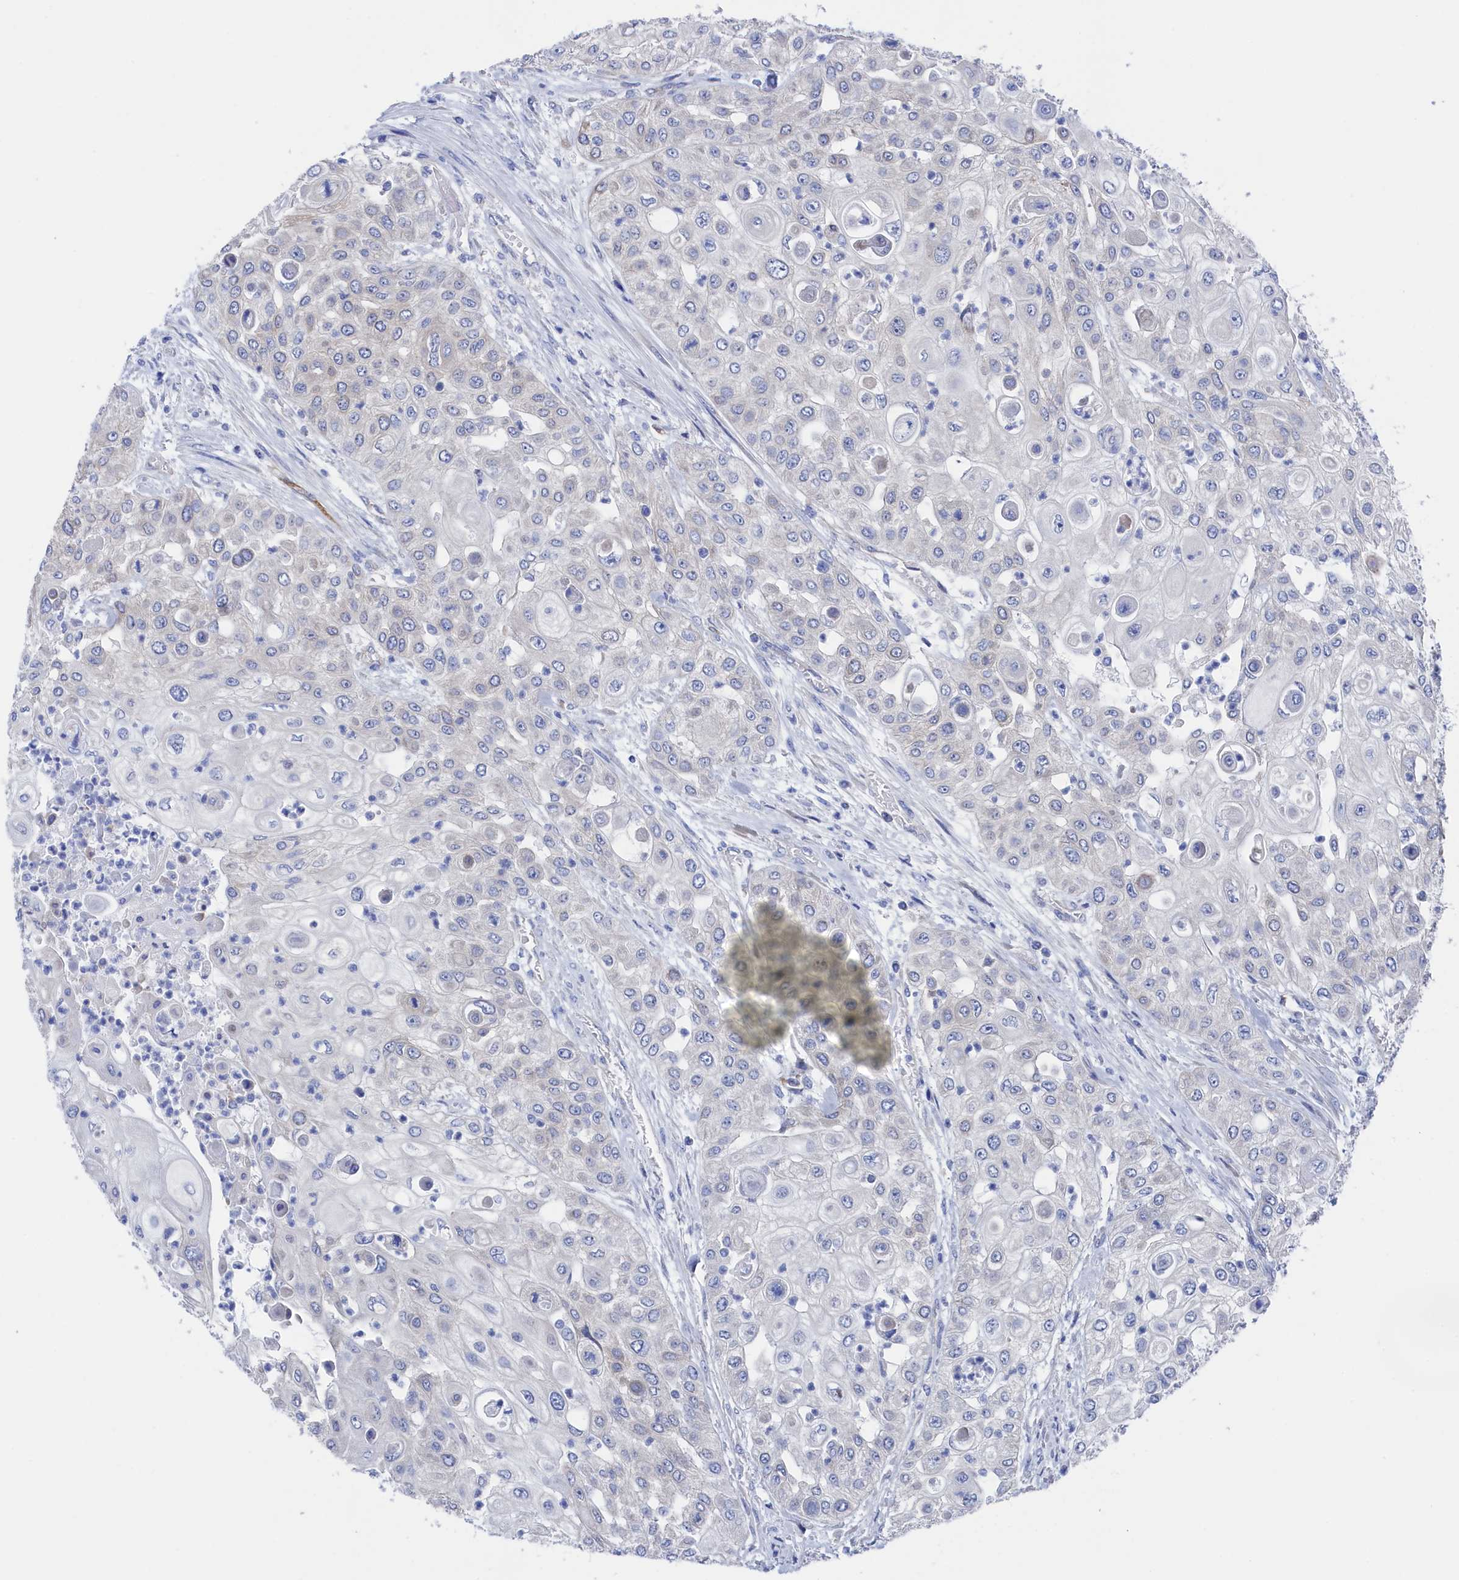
{"staining": {"intensity": "negative", "quantity": "none", "location": "none"}, "tissue": "urothelial cancer", "cell_type": "Tumor cells", "image_type": "cancer", "snomed": [{"axis": "morphology", "description": "Urothelial carcinoma, High grade"}, {"axis": "topography", "description": "Urinary bladder"}], "caption": "Photomicrograph shows no significant protein positivity in tumor cells of urothelial cancer. Nuclei are stained in blue.", "gene": "TMOD2", "patient": {"sex": "female", "age": 79}}